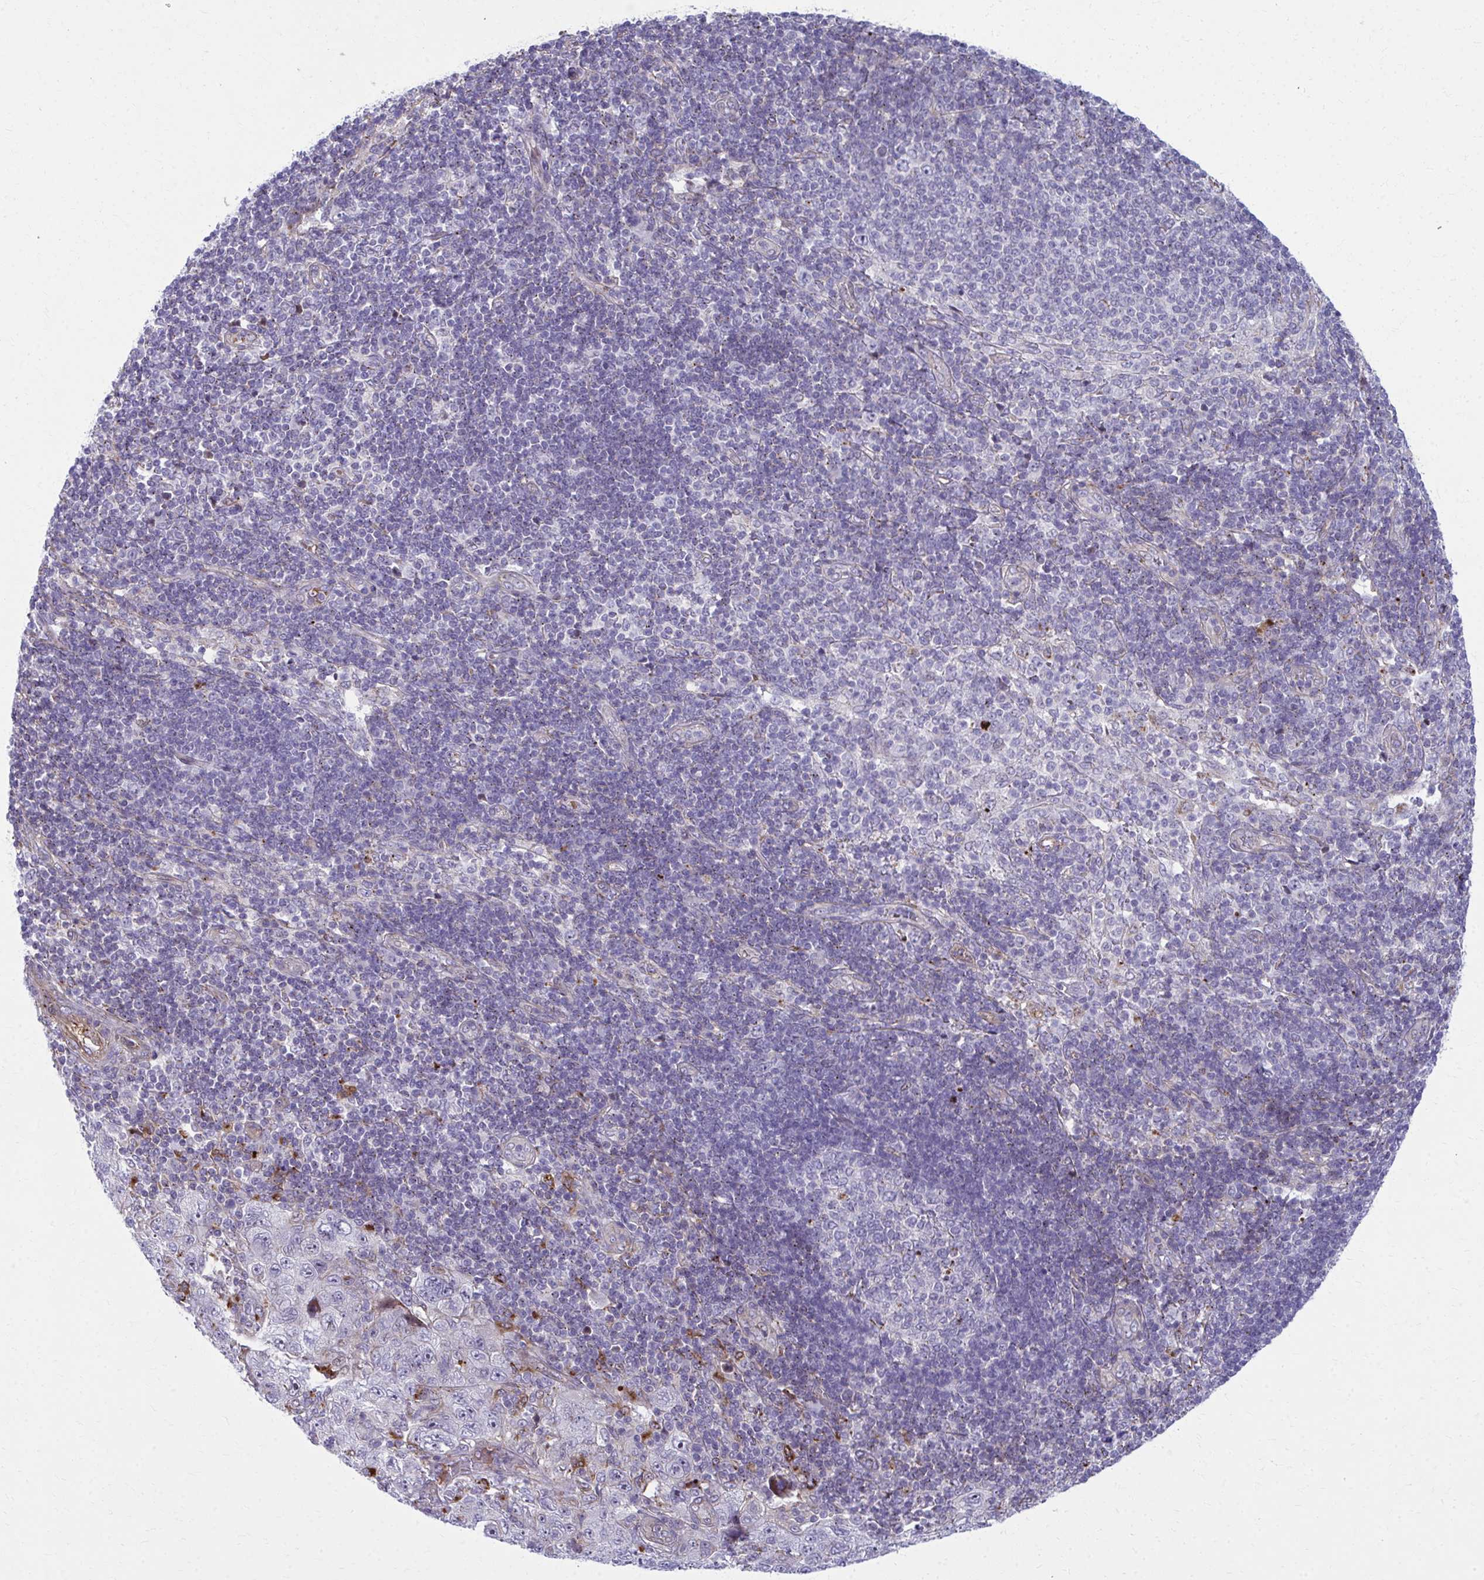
{"staining": {"intensity": "negative", "quantity": "none", "location": "none"}, "tissue": "pancreatic cancer", "cell_type": "Tumor cells", "image_type": "cancer", "snomed": [{"axis": "morphology", "description": "Adenocarcinoma, NOS"}, {"axis": "topography", "description": "Pancreas"}], "caption": "This is a image of immunohistochemistry staining of pancreatic cancer (adenocarcinoma), which shows no positivity in tumor cells. The staining is performed using DAB (3,3'-diaminobenzidine) brown chromogen with nuclei counter-stained in using hematoxylin.", "gene": "LRRC4B", "patient": {"sex": "male", "age": 68}}